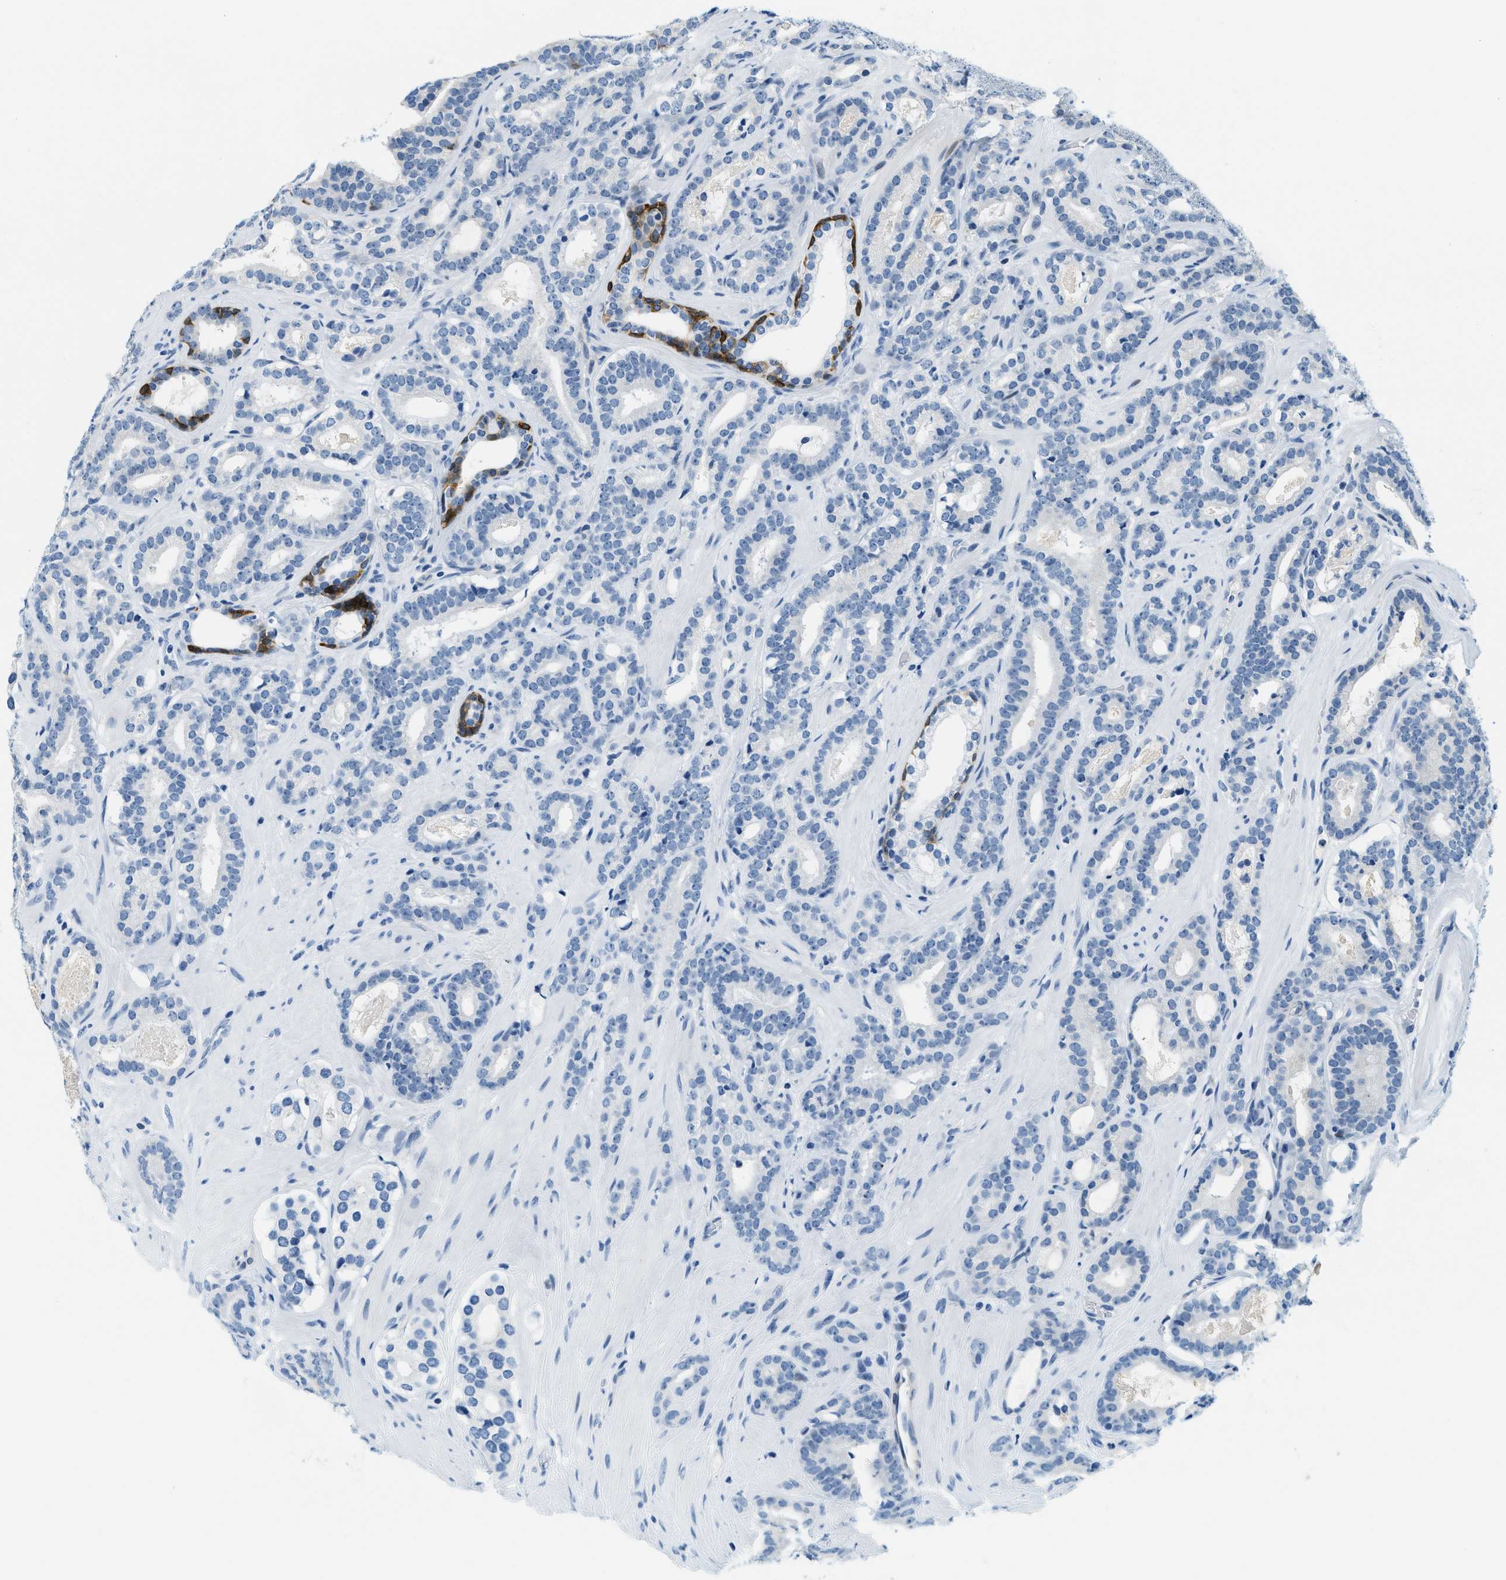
{"staining": {"intensity": "strong", "quantity": "<25%", "location": "cytoplasmic/membranous"}, "tissue": "prostate cancer", "cell_type": "Tumor cells", "image_type": "cancer", "snomed": [{"axis": "morphology", "description": "Adenocarcinoma, High grade"}, {"axis": "topography", "description": "Prostate"}], "caption": "A brown stain labels strong cytoplasmic/membranous expression of a protein in high-grade adenocarcinoma (prostate) tumor cells.", "gene": "CYP4X1", "patient": {"sex": "male", "age": 60}}